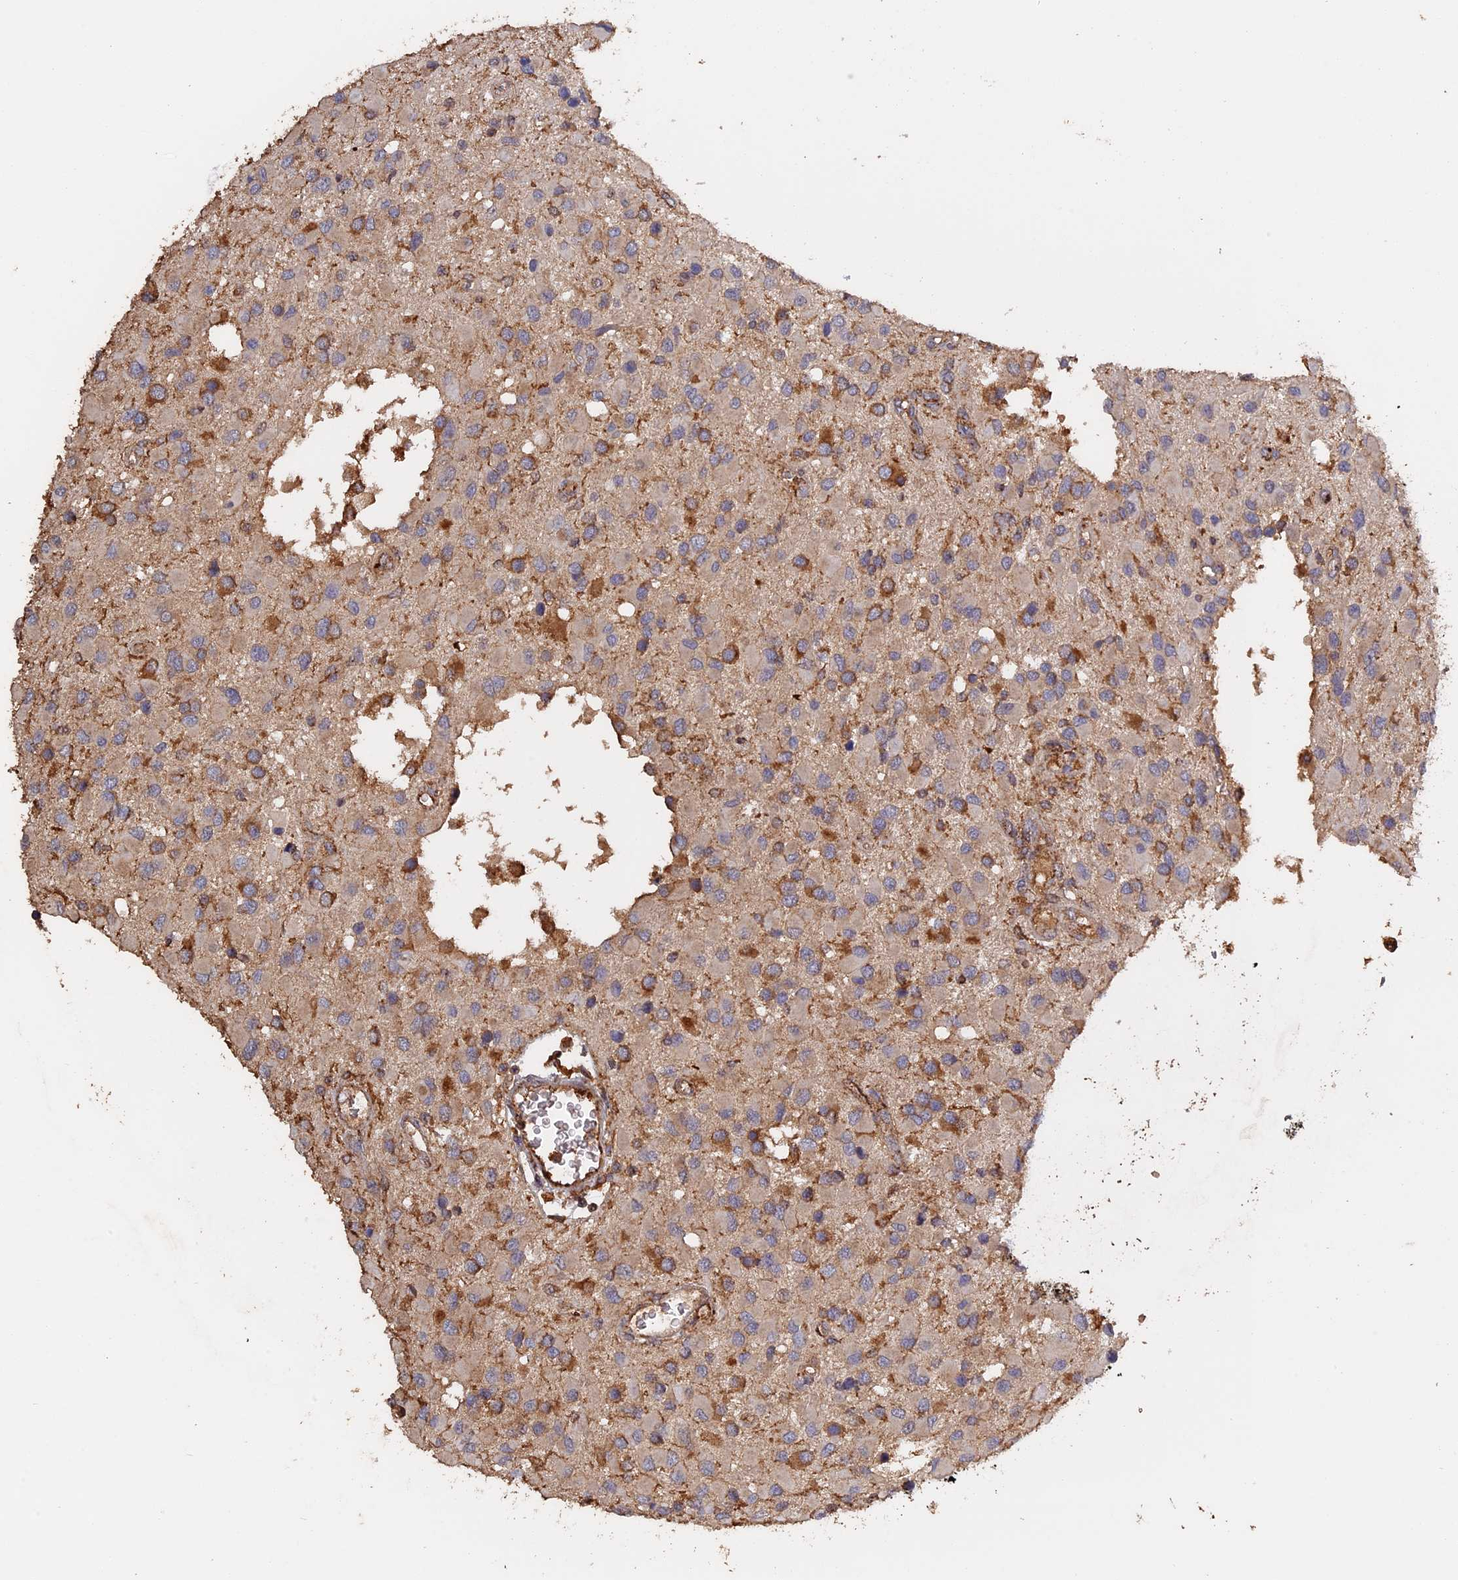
{"staining": {"intensity": "moderate", "quantity": "<25%", "location": "cytoplasmic/membranous"}, "tissue": "glioma", "cell_type": "Tumor cells", "image_type": "cancer", "snomed": [{"axis": "morphology", "description": "Glioma, malignant, High grade"}, {"axis": "topography", "description": "Brain"}], "caption": "Moderate cytoplasmic/membranous positivity is seen in approximately <25% of tumor cells in malignant glioma (high-grade).", "gene": "PIGQ", "patient": {"sex": "male", "age": 53}}